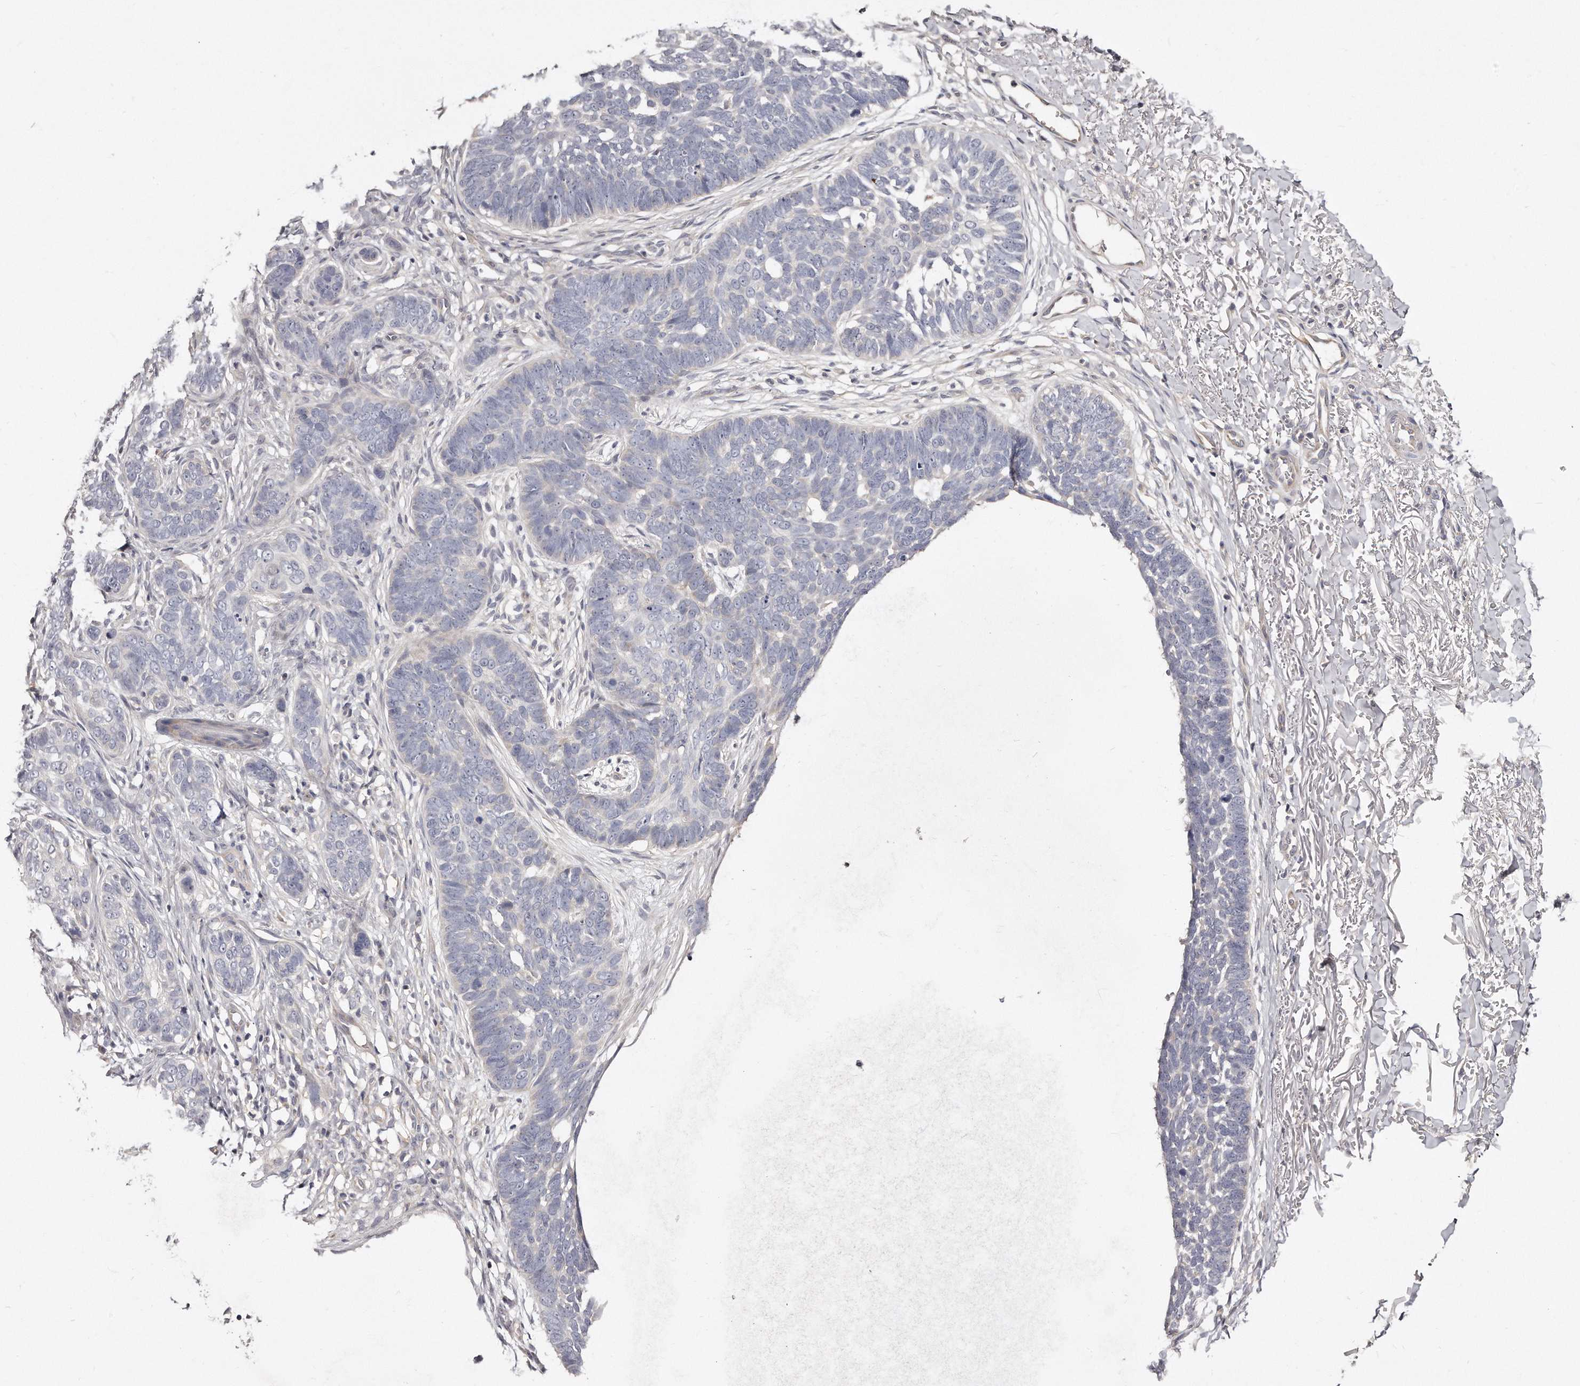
{"staining": {"intensity": "negative", "quantity": "none", "location": "none"}, "tissue": "skin cancer", "cell_type": "Tumor cells", "image_type": "cancer", "snomed": [{"axis": "morphology", "description": "Normal tissue, NOS"}, {"axis": "morphology", "description": "Basal cell carcinoma"}, {"axis": "topography", "description": "Skin"}], "caption": "Immunohistochemistry histopathology image of skin basal cell carcinoma stained for a protein (brown), which reveals no staining in tumor cells.", "gene": "TTLL4", "patient": {"sex": "male", "age": 77}}